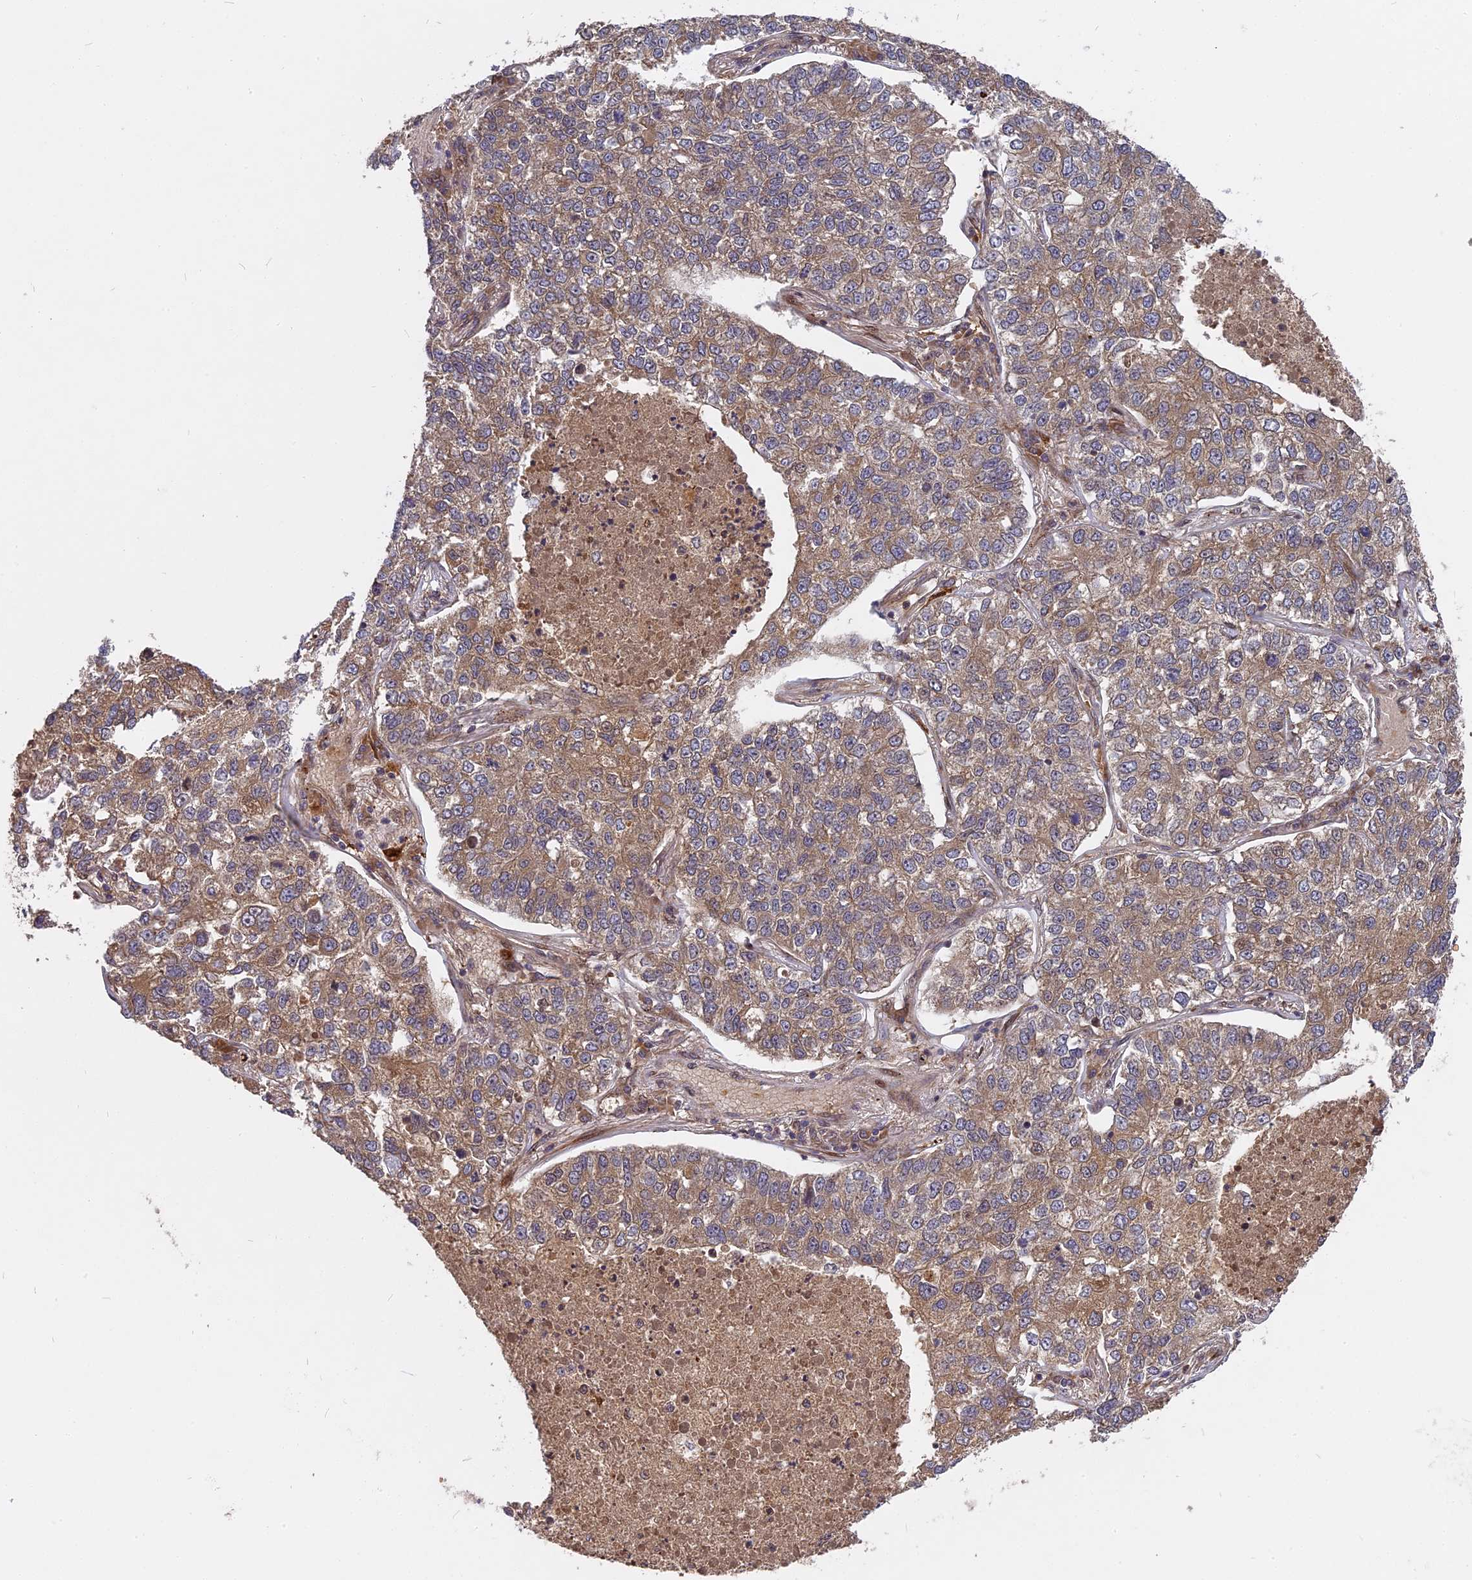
{"staining": {"intensity": "weak", "quantity": ">75%", "location": "cytoplasmic/membranous"}, "tissue": "lung cancer", "cell_type": "Tumor cells", "image_type": "cancer", "snomed": [{"axis": "morphology", "description": "Adenocarcinoma, NOS"}, {"axis": "topography", "description": "Lung"}], "caption": "Immunohistochemistry photomicrograph of human lung adenocarcinoma stained for a protein (brown), which shows low levels of weak cytoplasmic/membranous staining in about >75% of tumor cells.", "gene": "TMUB2", "patient": {"sex": "male", "age": 49}}